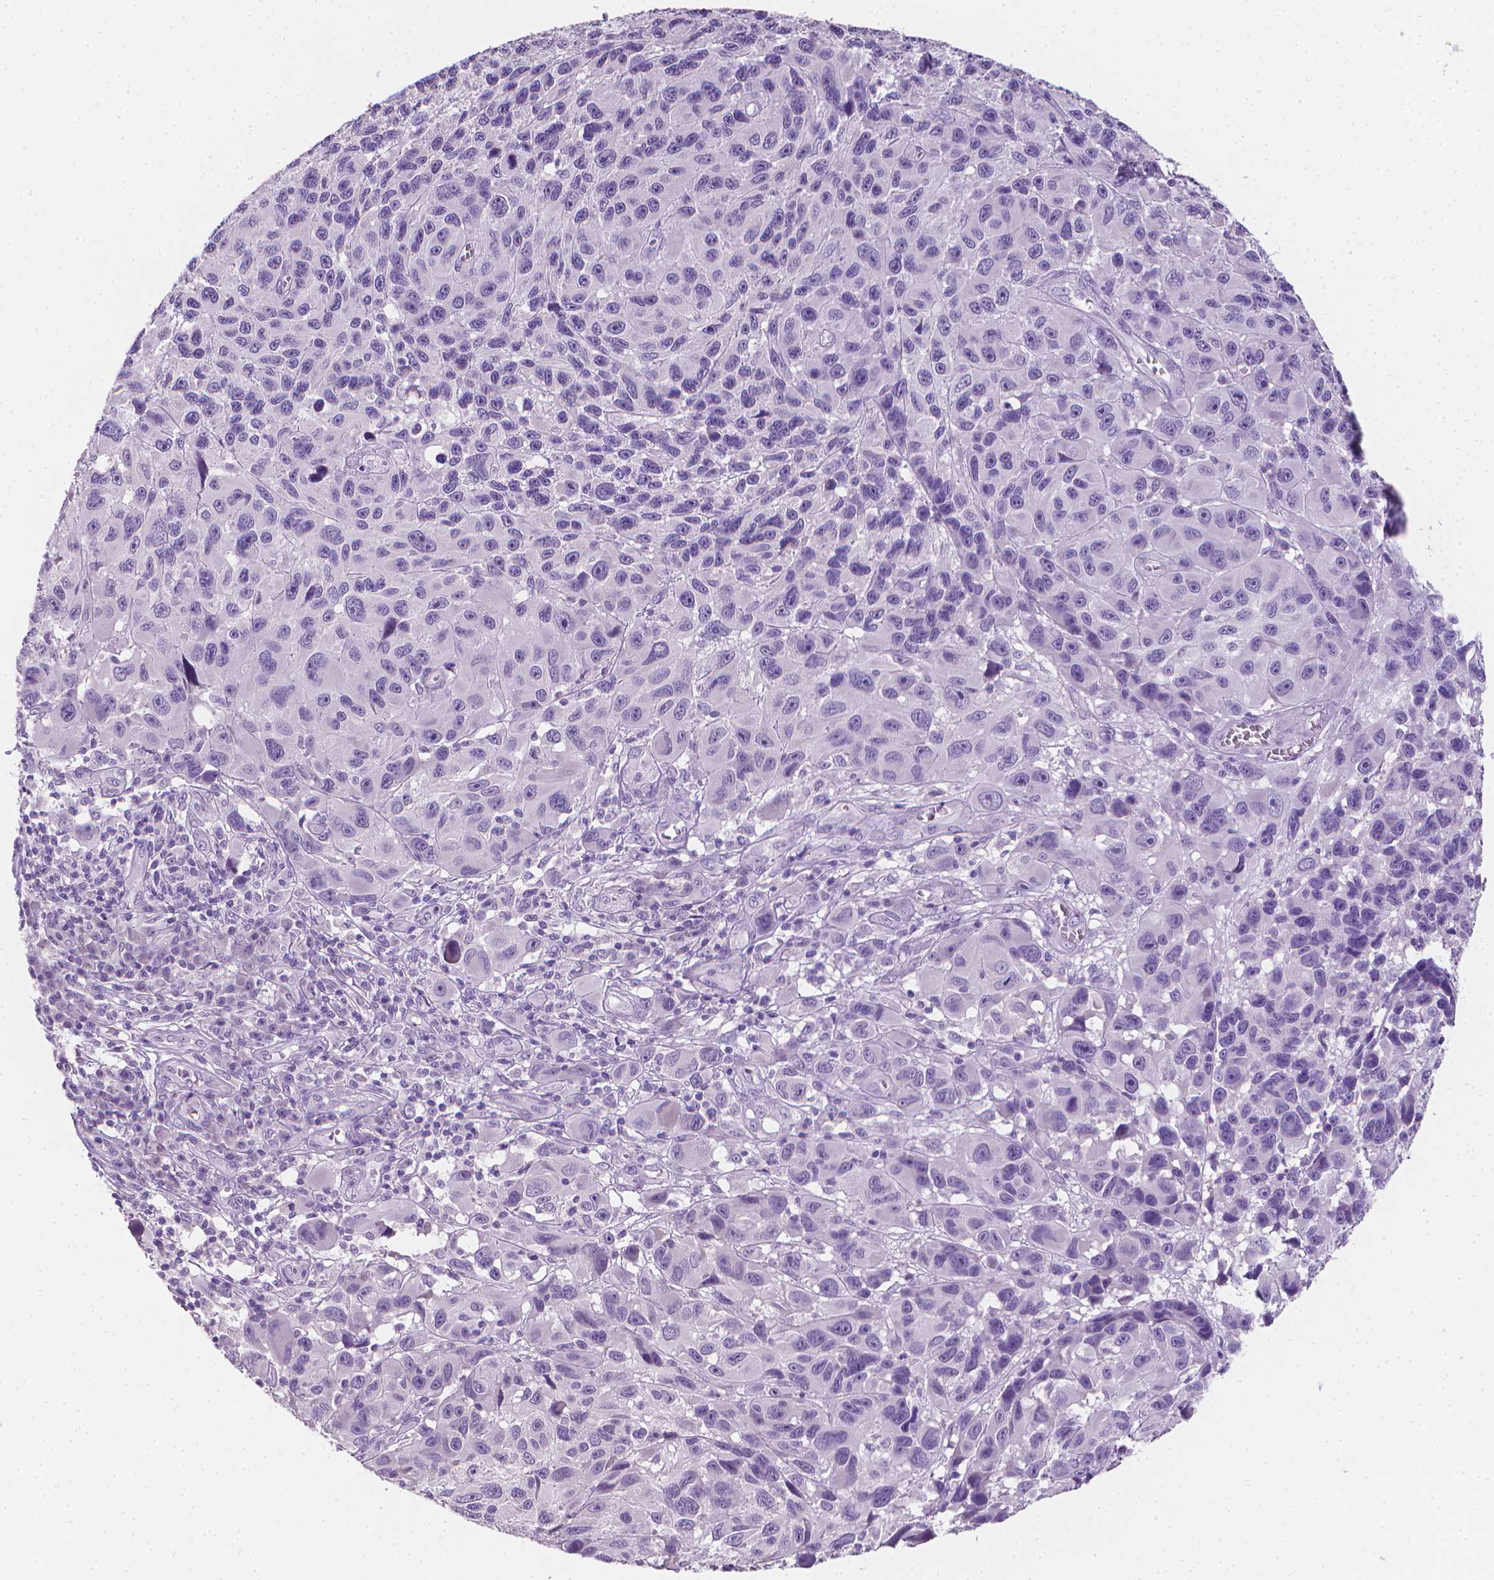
{"staining": {"intensity": "negative", "quantity": "none", "location": "none"}, "tissue": "melanoma", "cell_type": "Tumor cells", "image_type": "cancer", "snomed": [{"axis": "morphology", "description": "Malignant melanoma, NOS"}, {"axis": "topography", "description": "Skin"}], "caption": "Melanoma was stained to show a protein in brown. There is no significant staining in tumor cells. (DAB (3,3'-diaminobenzidine) IHC visualized using brightfield microscopy, high magnification).", "gene": "TNNI2", "patient": {"sex": "male", "age": 53}}